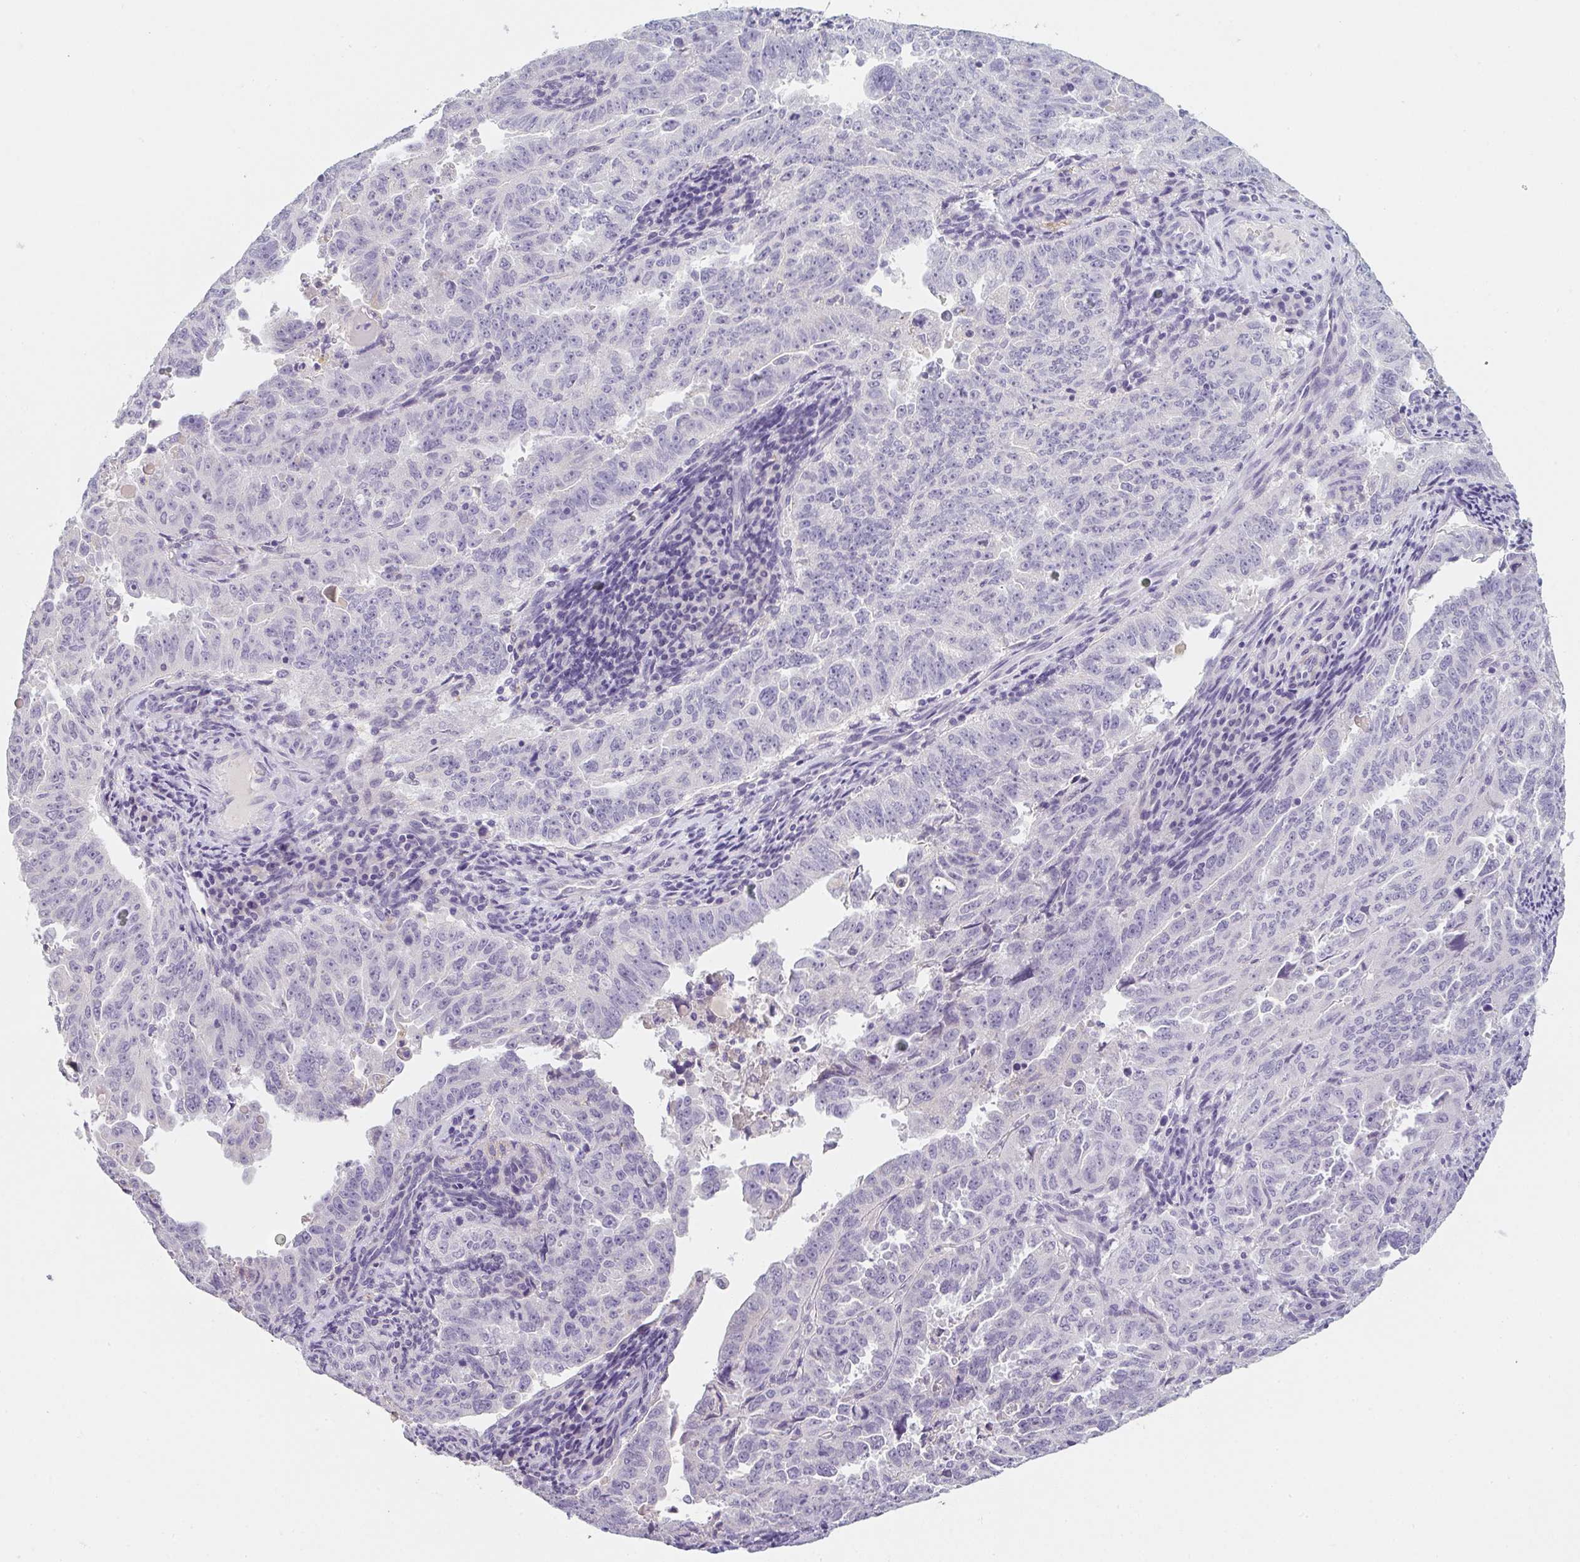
{"staining": {"intensity": "negative", "quantity": "none", "location": "none"}, "tissue": "endometrial cancer", "cell_type": "Tumor cells", "image_type": "cancer", "snomed": [{"axis": "morphology", "description": "Adenocarcinoma, NOS"}, {"axis": "topography", "description": "Endometrium"}], "caption": "Human endometrial adenocarcinoma stained for a protein using immunohistochemistry (IHC) displays no staining in tumor cells.", "gene": "C1QTNF8", "patient": {"sex": "female", "age": 65}}